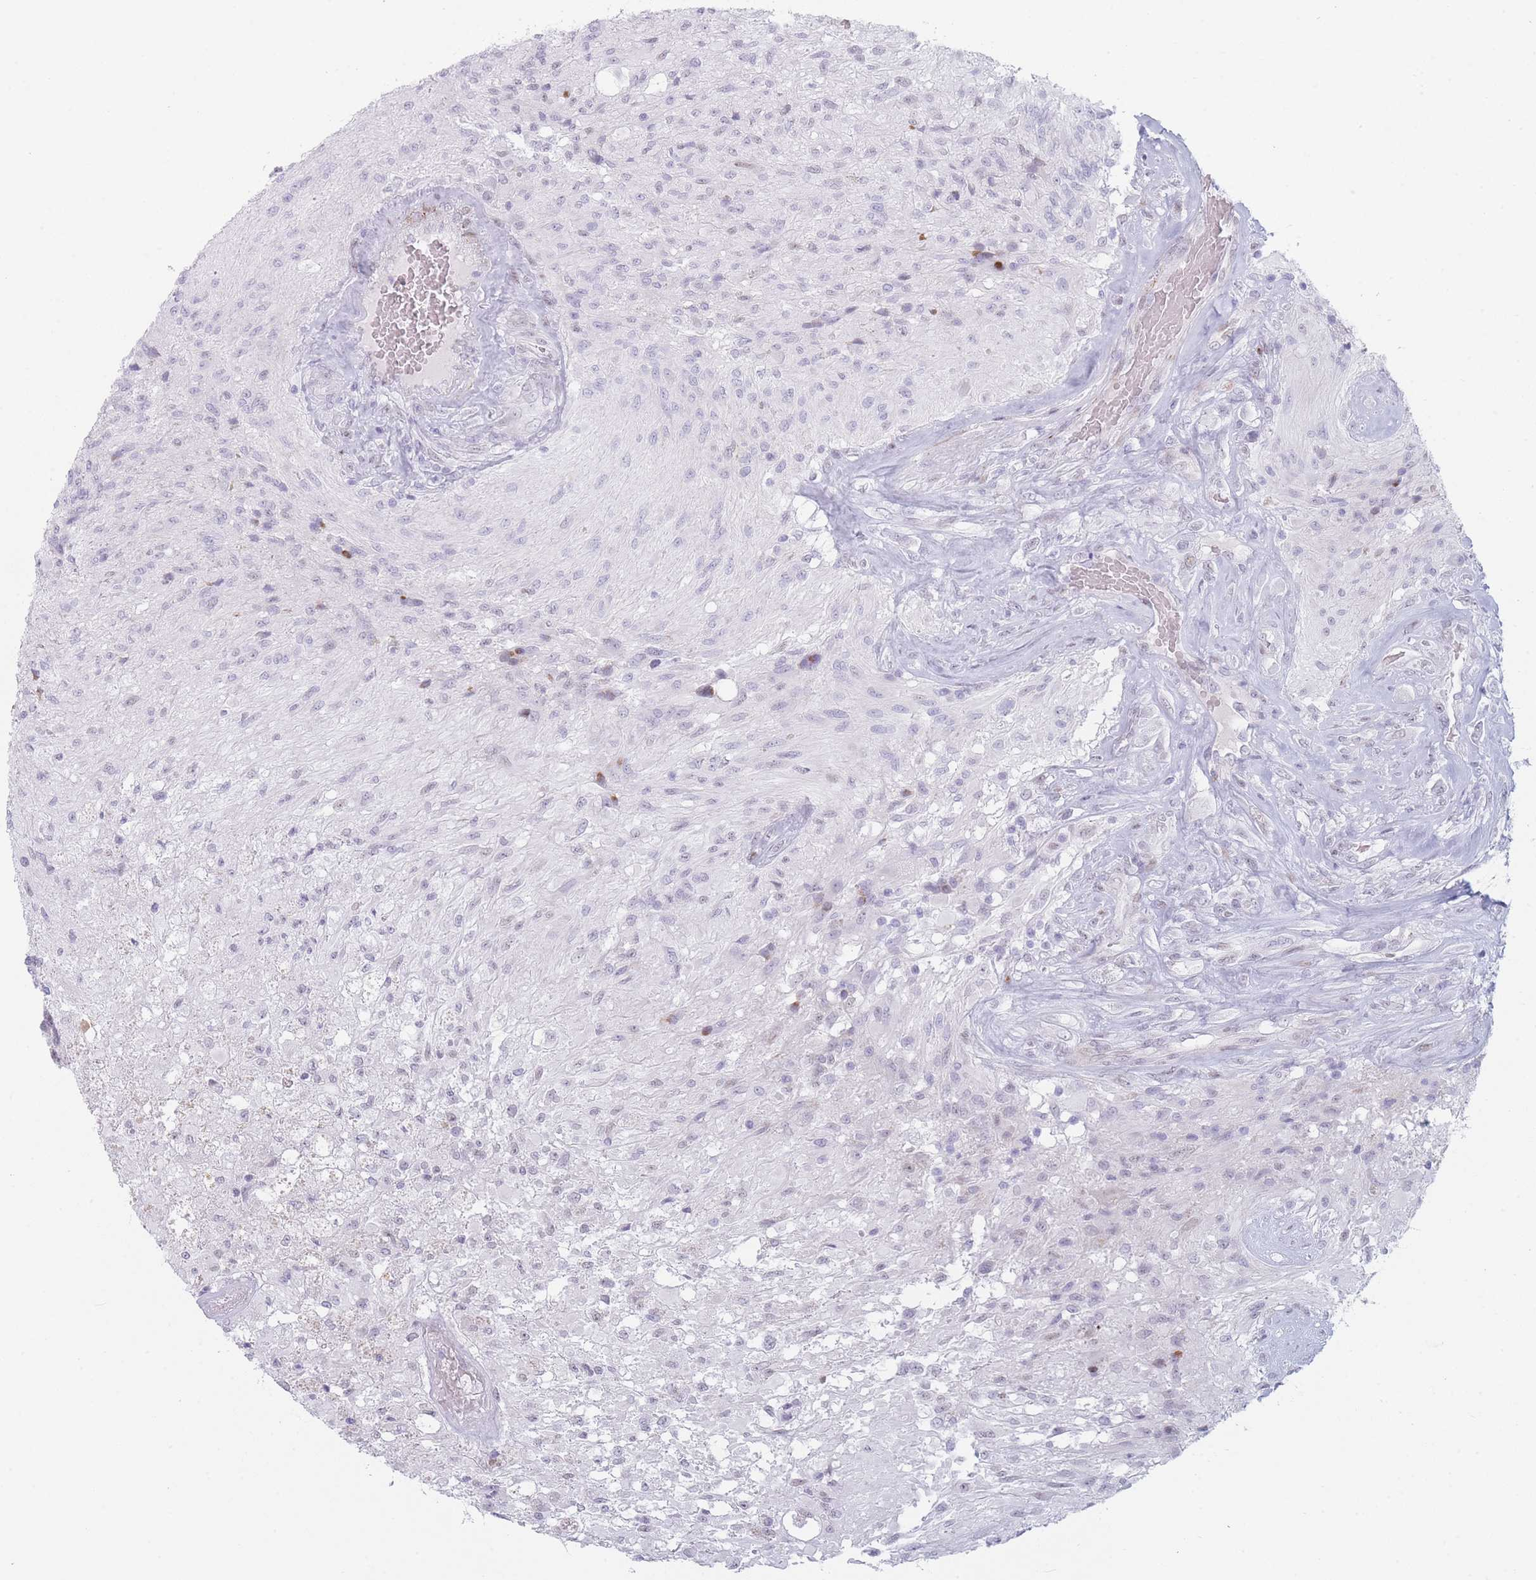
{"staining": {"intensity": "negative", "quantity": "none", "location": "none"}, "tissue": "glioma", "cell_type": "Tumor cells", "image_type": "cancer", "snomed": [{"axis": "morphology", "description": "Glioma, malignant, High grade"}, {"axis": "topography", "description": "Brain"}], "caption": "DAB (3,3'-diaminobenzidine) immunohistochemical staining of human glioma exhibits no significant staining in tumor cells. (DAB immunohistochemistry (IHC) visualized using brightfield microscopy, high magnification).", "gene": "IFNA6", "patient": {"sex": "male", "age": 56}}